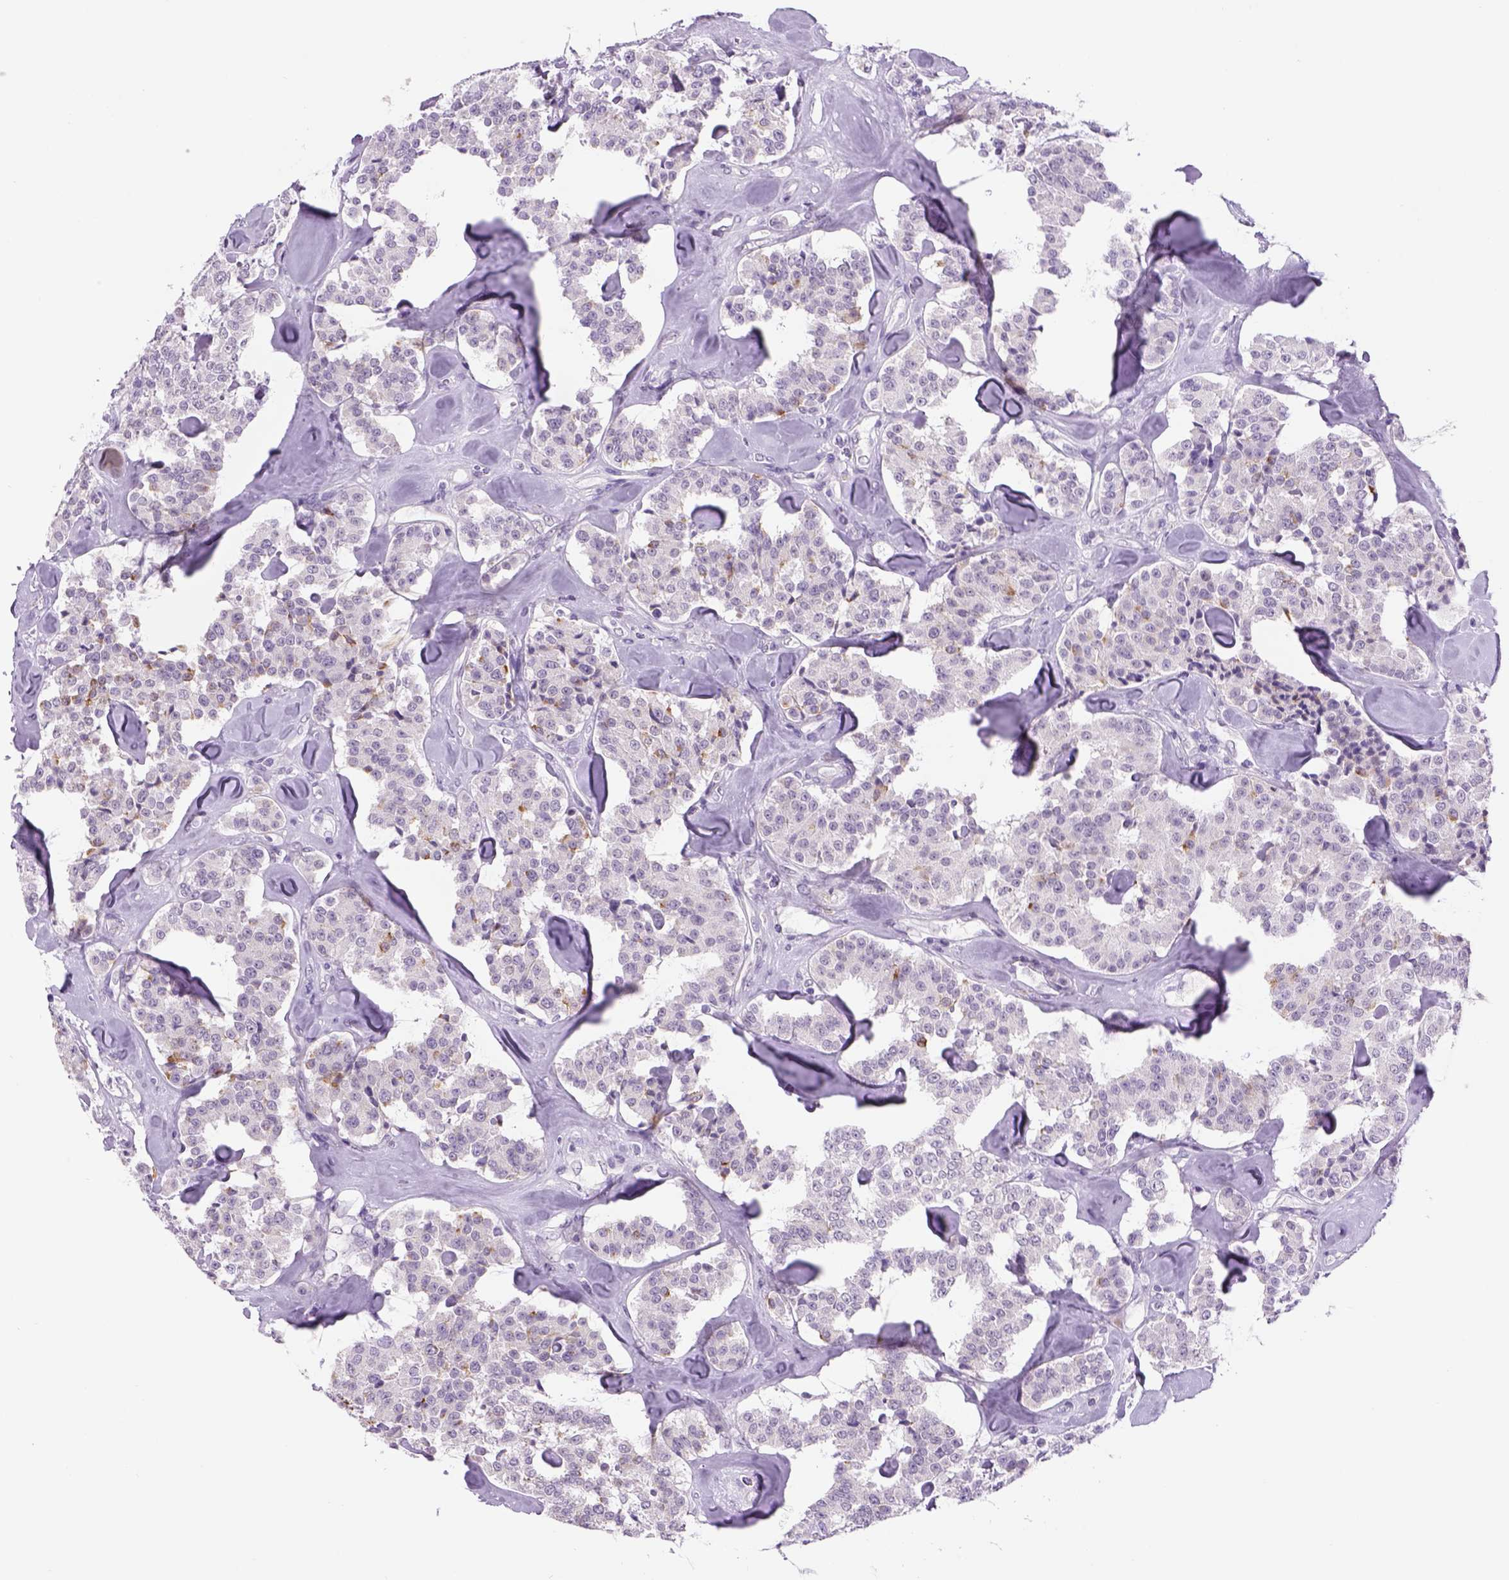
{"staining": {"intensity": "negative", "quantity": "none", "location": "none"}, "tissue": "carcinoid", "cell_type": "Tumor cells", "image_type": "cancer", "snomed": [{"axis": "morphology", "description": "Carcinoid, malignant, NOS"}, {"axis": "topography", "description": "Pancreas"}], "caption": "IHC of malignant carcinoid shows no staining in tumor cells.", "gene": "DBH", "patient": {"sex": "male", "age": 41}}